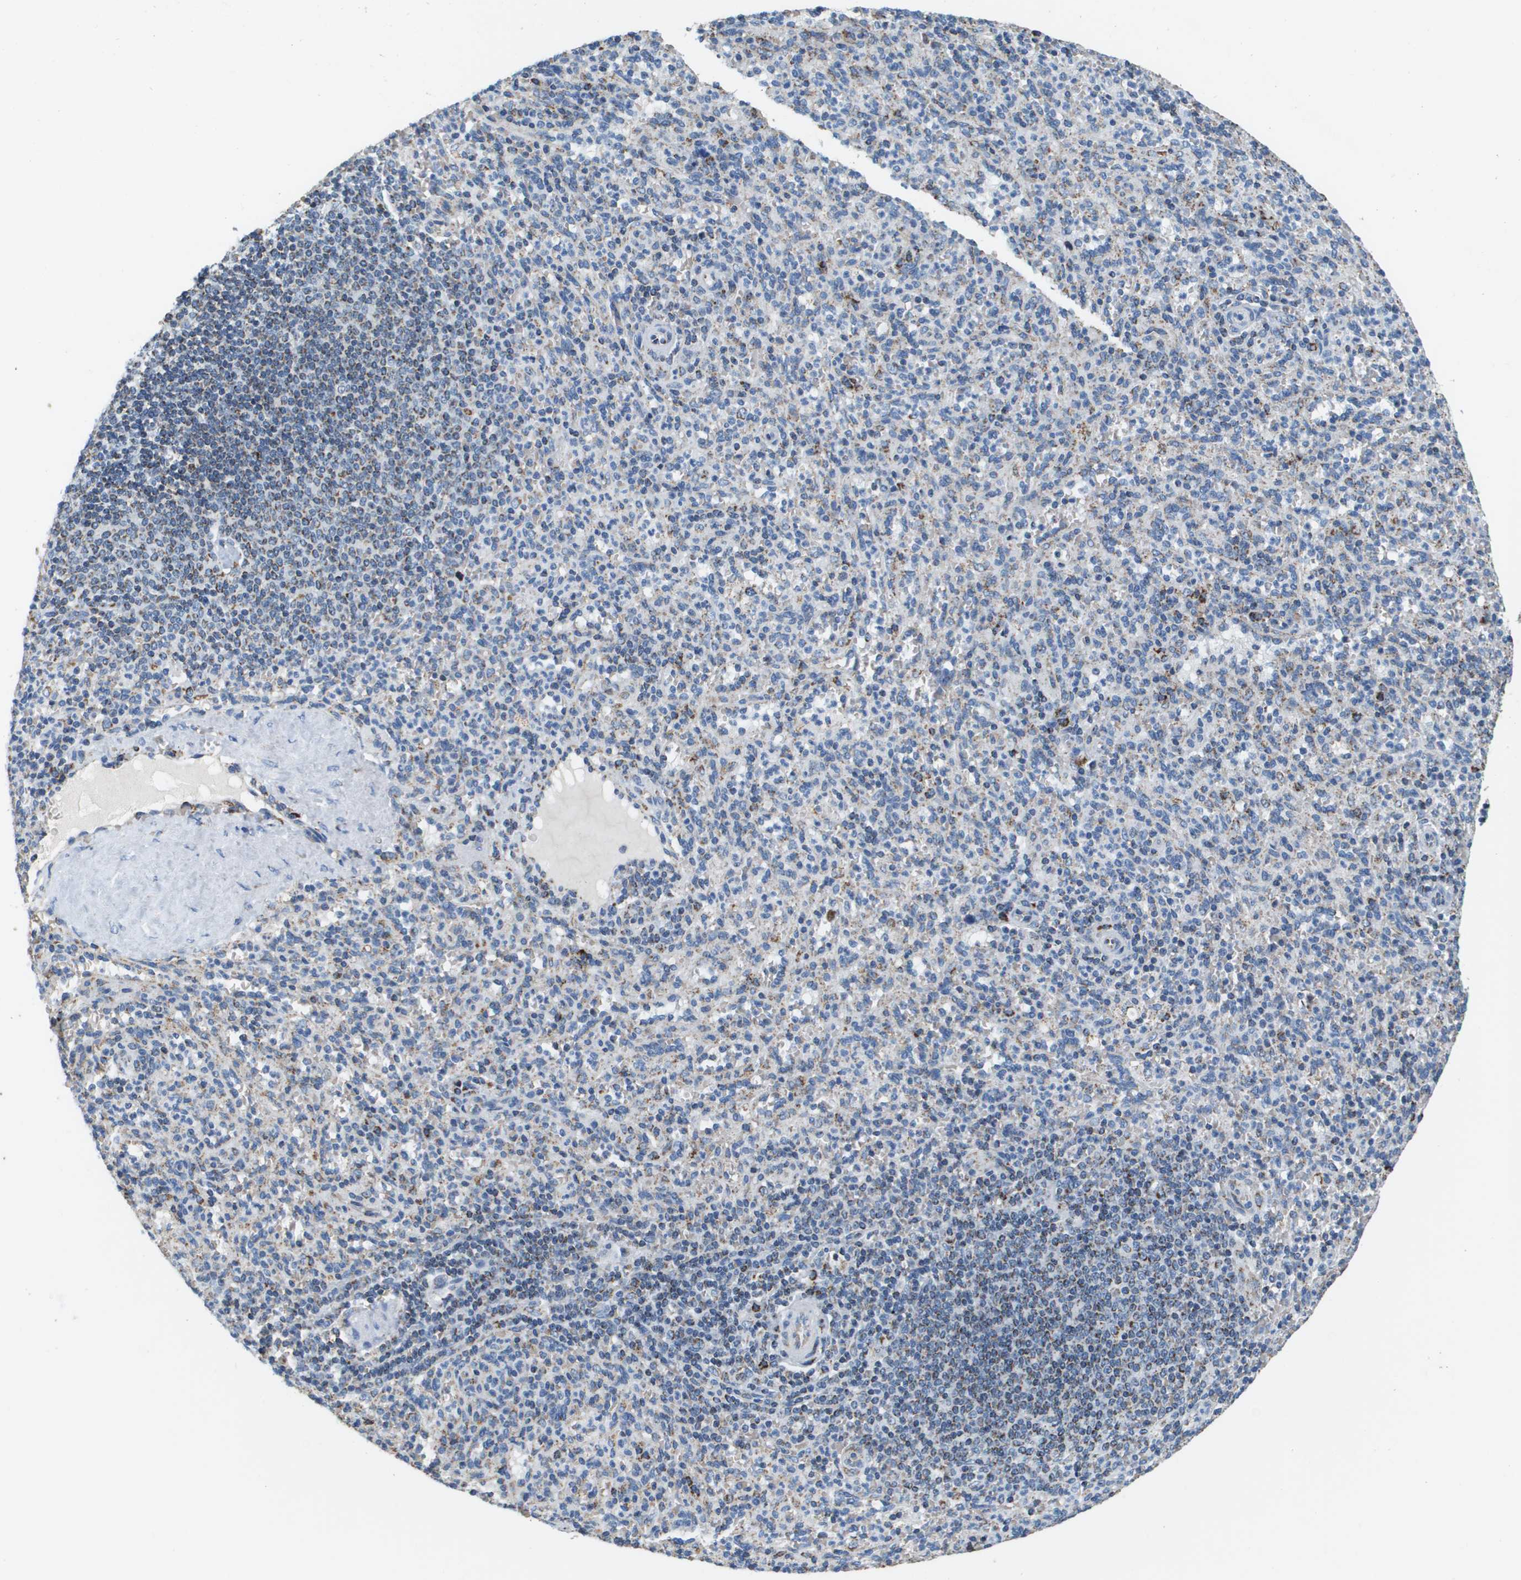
{"staining": {"intensity": "moderate", "quantity": "<25%", "location": "cytoplasmic/membranous"}, "tissue": "spleen", "cell_type": "Cells in red pulp", "image_type": "normal", "snomed": [{"axis": "morphology", "description": "Normal tissue, NOS"}, {"axis": "topography", "description": "Spleen"}], "caption": "High-power microscopy captured an immunohistochemistry micrograph of normal spleen, revealing moderate cytoplasmic/membranous positivity in about <25% of cells in red pulp.", "gene": "ATP5F1B", "patient": {"sex": "male", "age": 36}}